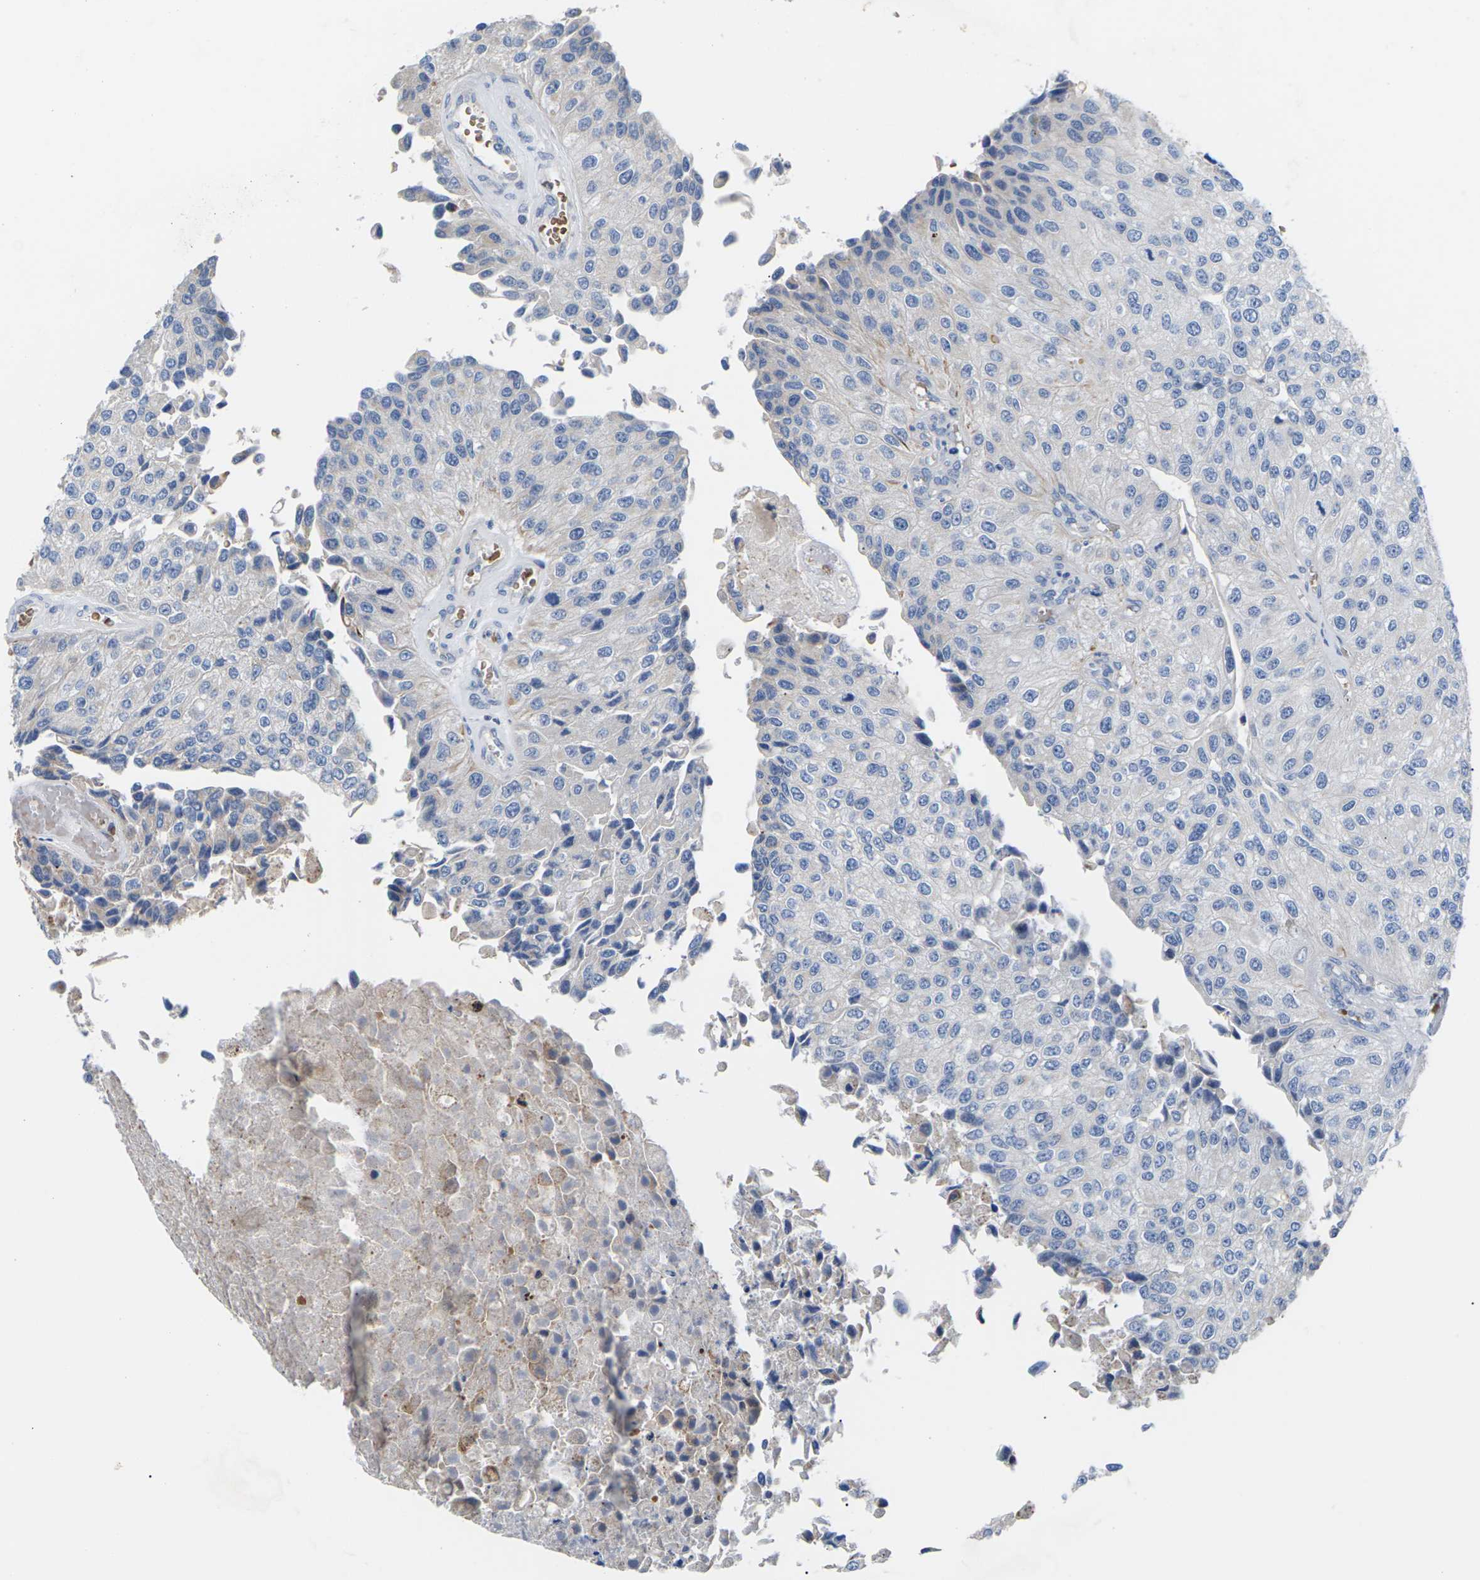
{"staining": {"intensity": "negative", "quantity": "none", "location": "none"}, "tissue": "urothelial cancer", "cell_type": "Tumor cells", "image_type": "cancer", "snomed": [{"axis": "morphology", "description": "Urothelial carcinoma, High grade"}, {"axis": "topography", "description": "Kidney"}, {"axis": "topography", "description": "Urinary bladder"}], "caption": "DAB (3,3'-diaminobenzidine) immunohistochemical staining of urothelial cancer displays no significant staining in tumor cells.", "gene": "TMCO4", "patient": {"sex": "male", "age": 77}}